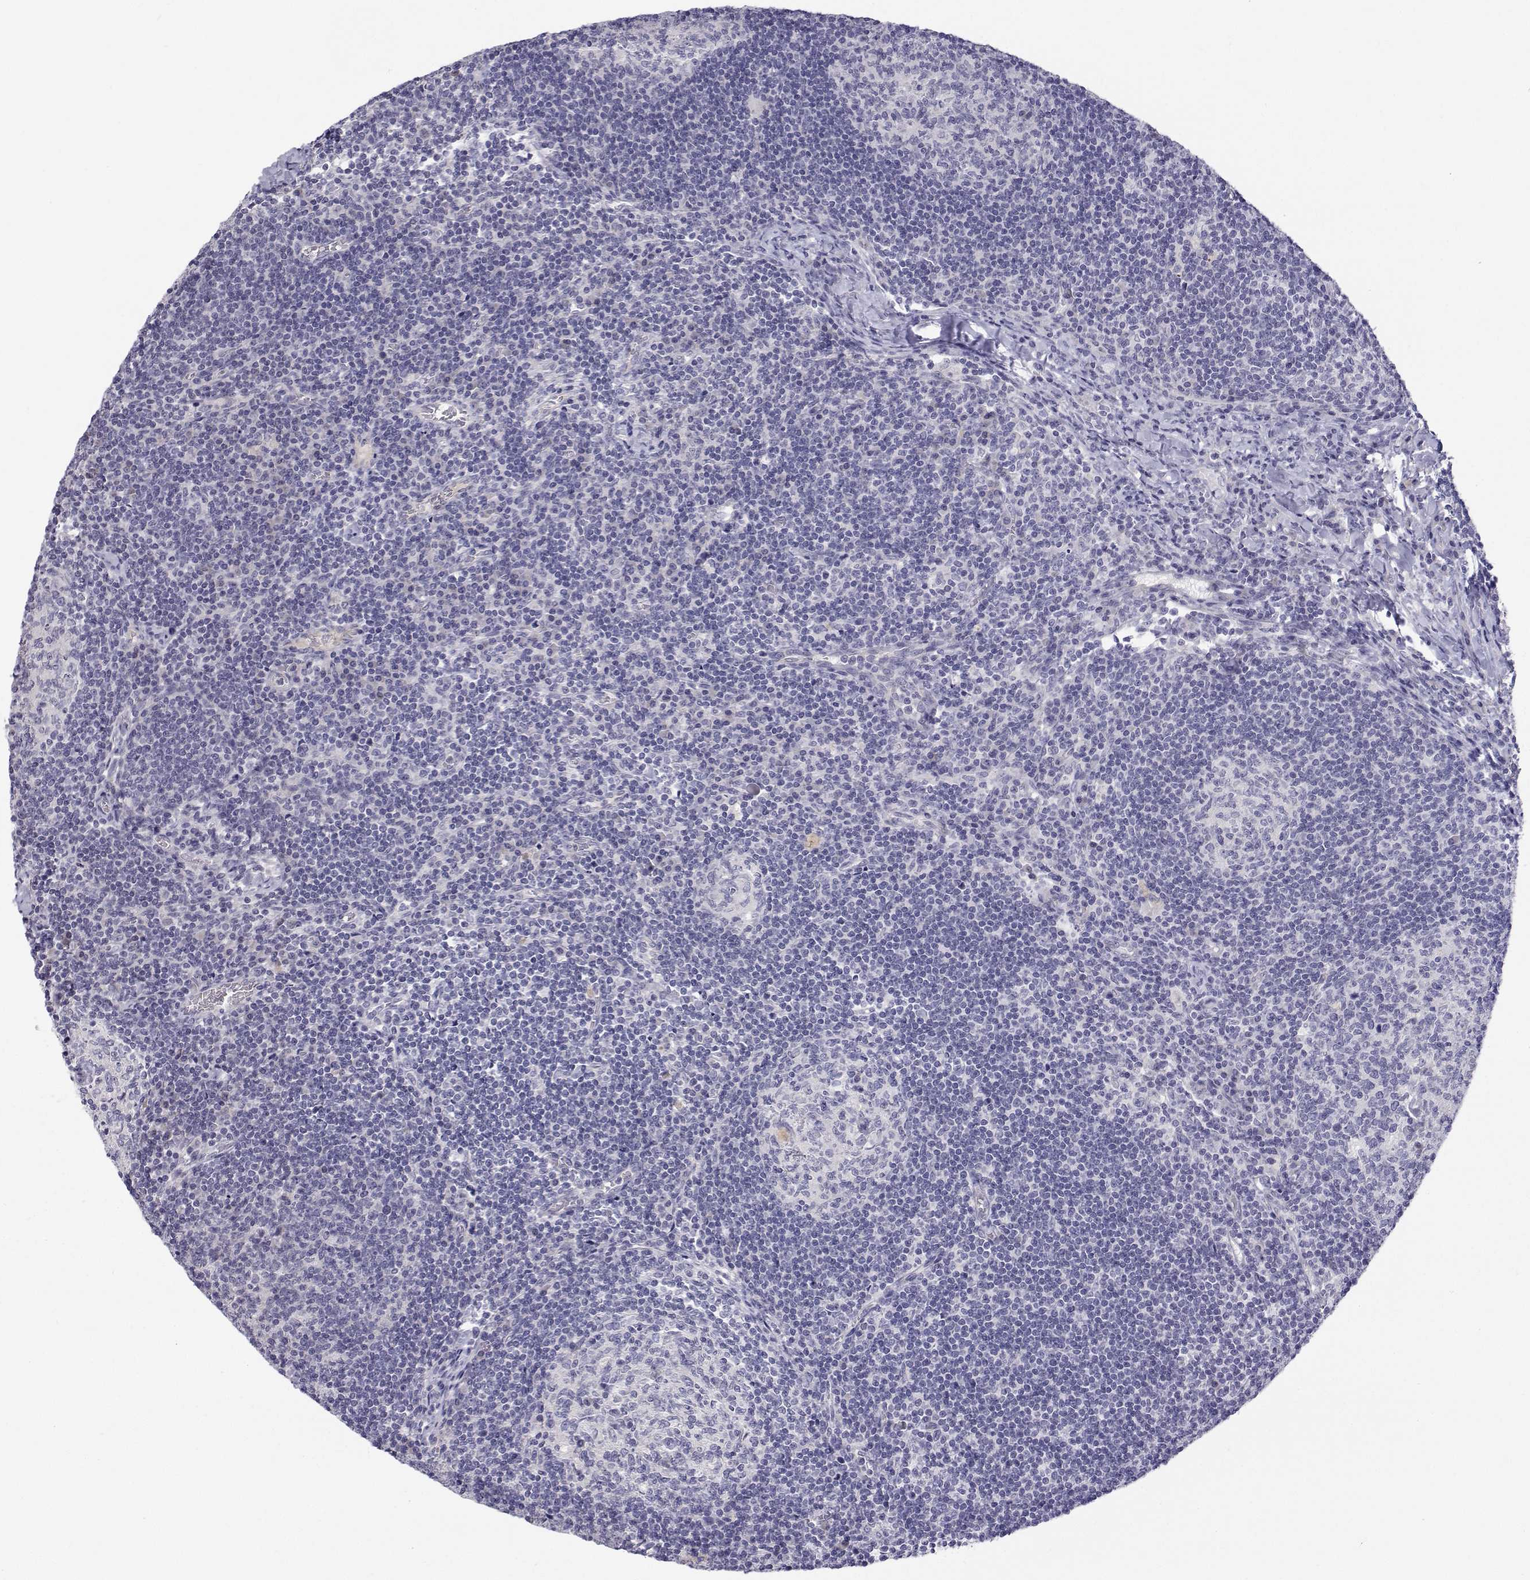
{"staining": {"intensity": "negative", "quantity": "none", "location": "none"}, "tissue": "lymph node", "cell_type": "Germinal center cells", "image_type": "normal", "snomed": [{"axis": "morphology", "description": "Normal tissue, NOS"}, {"axis": "topography", "description": "Lymph node"}], "caption": "DAB immunohistochemical staining of benign human lymph node displays no significant expression in germinal center cells. (DAB IHC with hematoxylin counter stain).", "gene": "ANKRD65", "patient": {"sex": "male", "age": 67}}